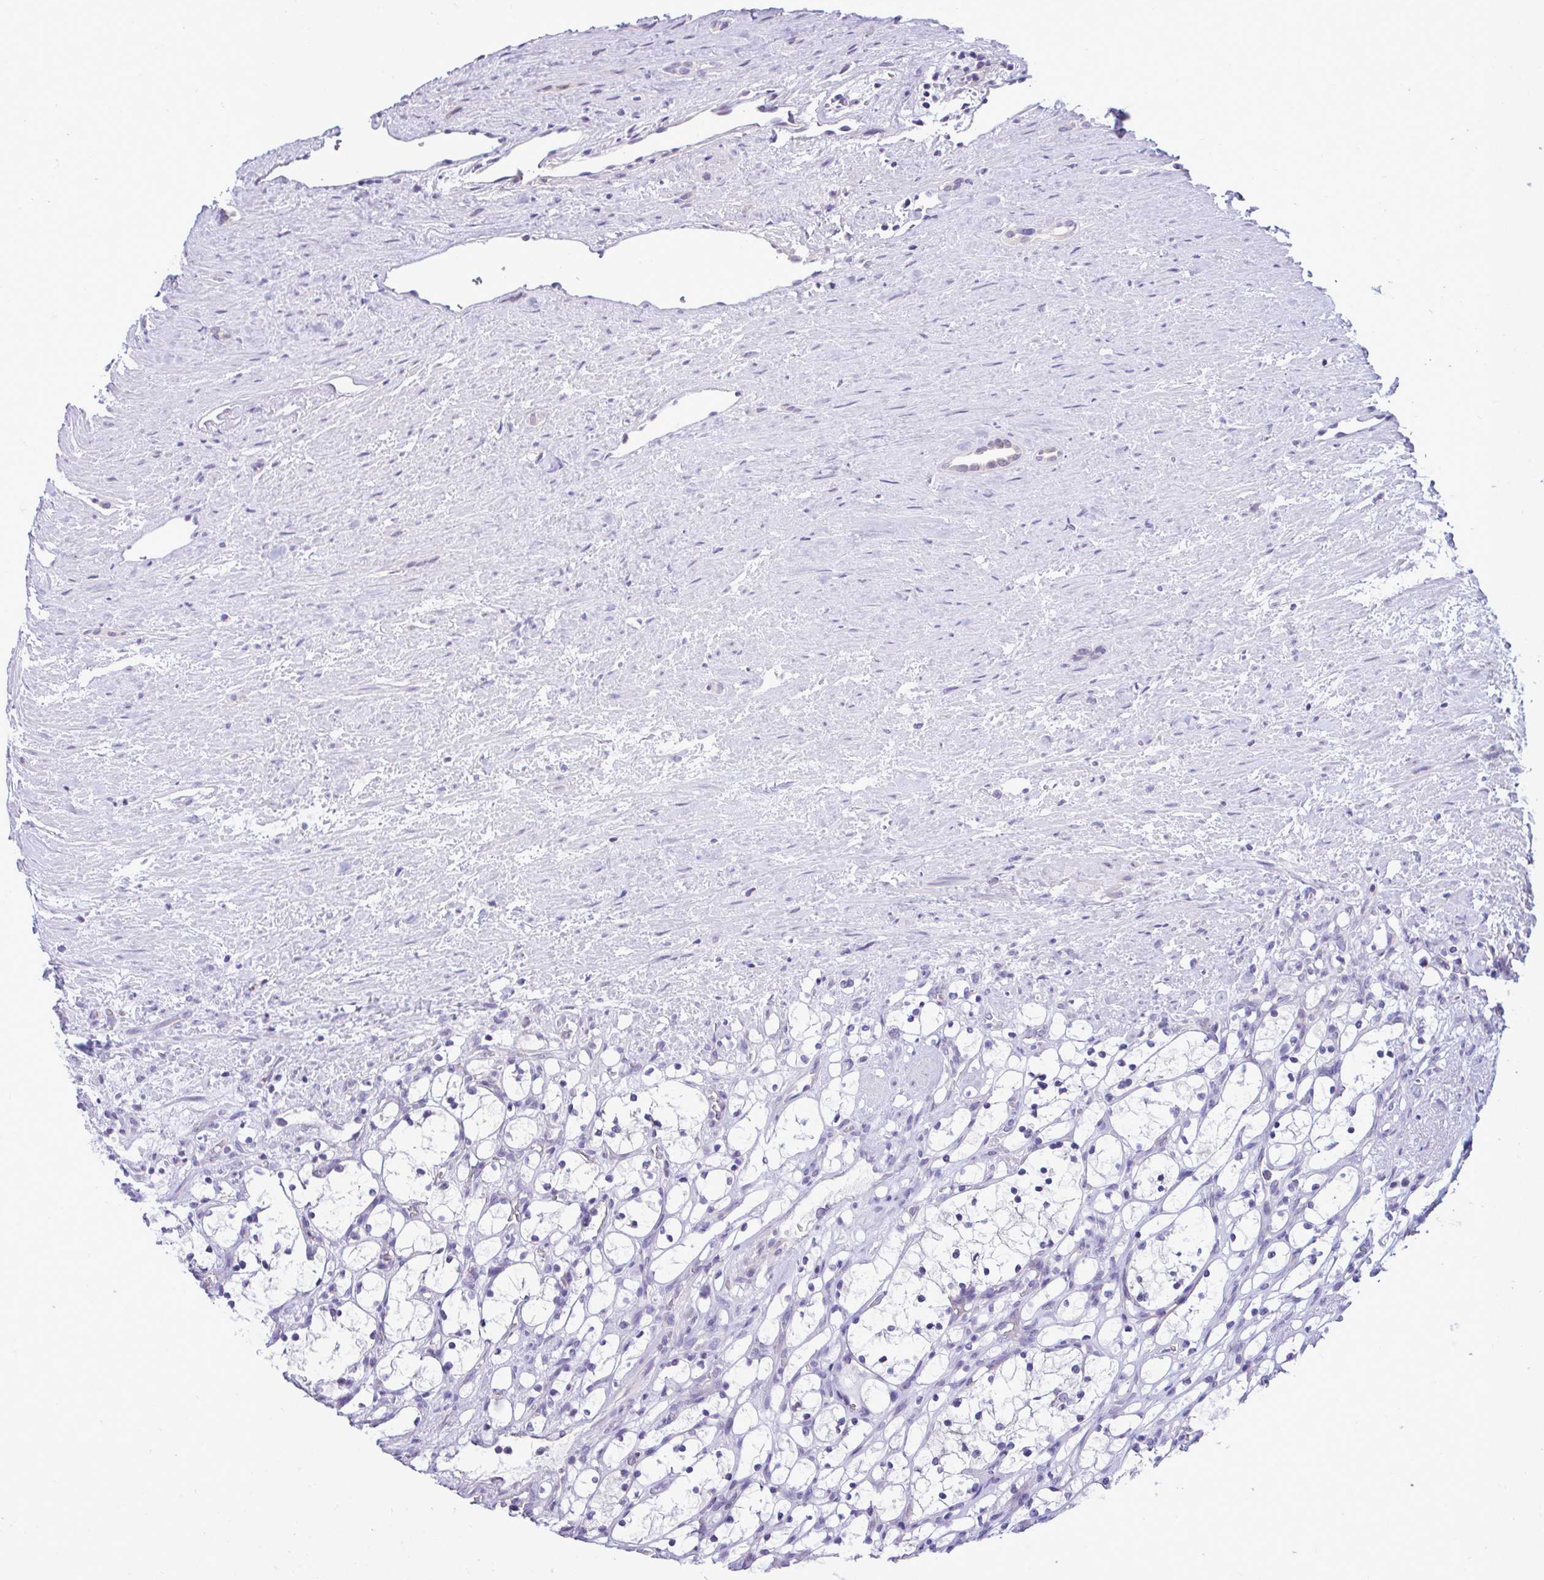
{"staining": {"intensity": "negative", "quantity": "none", "location": "none"}, "tissue": "renal cancer", "cell_type": "Tumor cells", "image_type": "cancer", "snomed": [{"axis": "morphology", "description": "Adenocarcinoma, NOS"}, {"axis": "topography", "description": "Kidney"}], "caption": "Protein analysis of renal cancer (adenocarcinoma) demonstrates no significant expression in tumor cells.", "gene": "PIGK", "patient": {"sex": "female", "age": 69}}